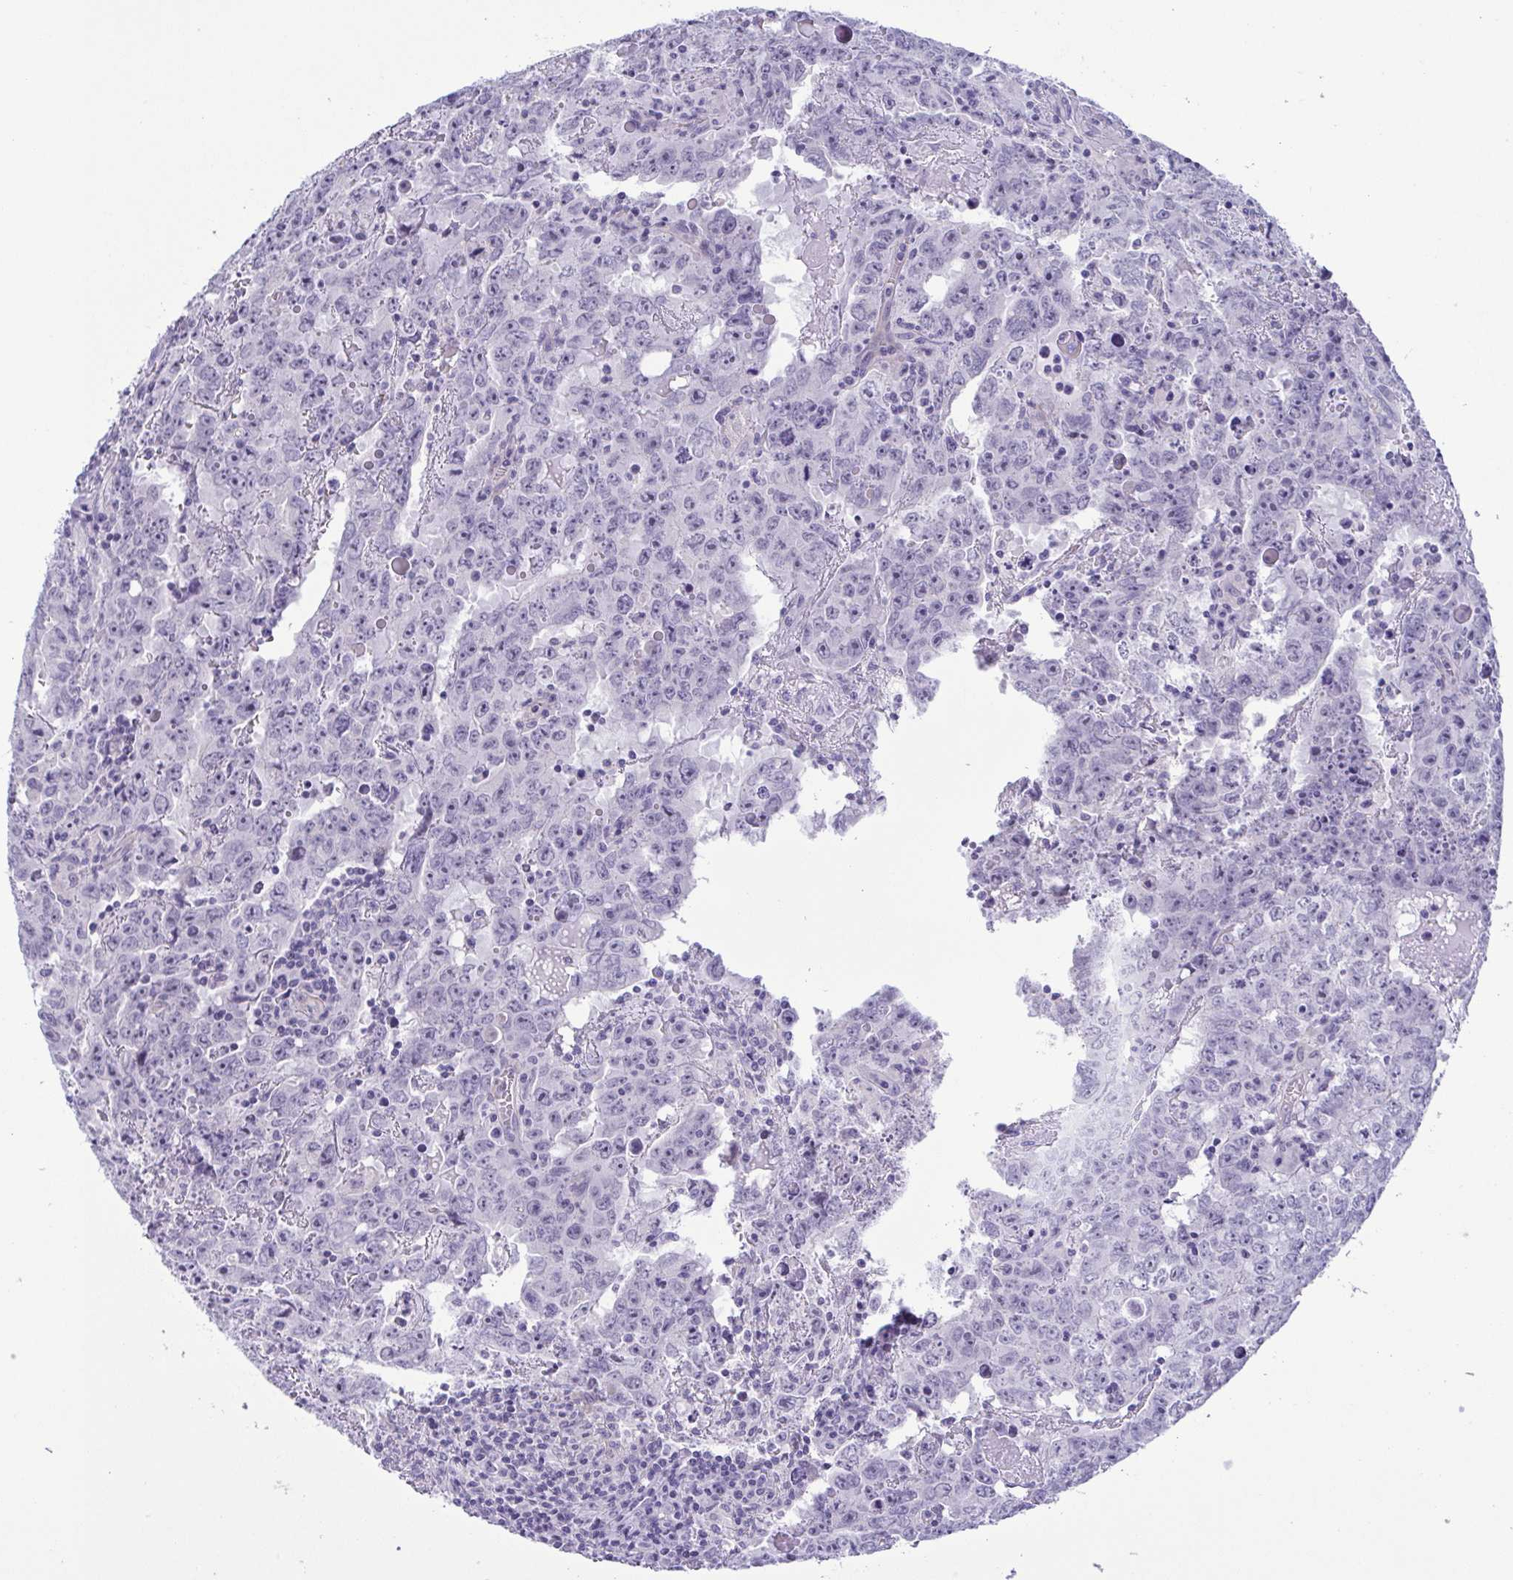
{"staining": {"intensity": "weak", "quantity": "<25%", "location": "nuclear"}, "tissue": "testis cancer", "cell_type": "Tumor cells", "image_type": "cancer", "snomed": [{"axis": "morphology", "description": "Carcinoma, Embryonal, NOS"}, {"axis": "topography", "description": "Testis"}], "caption": "Tumor cells are negative for protein expression in human testis cancer.", "gene": "MYL7", "patient": {"sex": "male", "age": 22}}